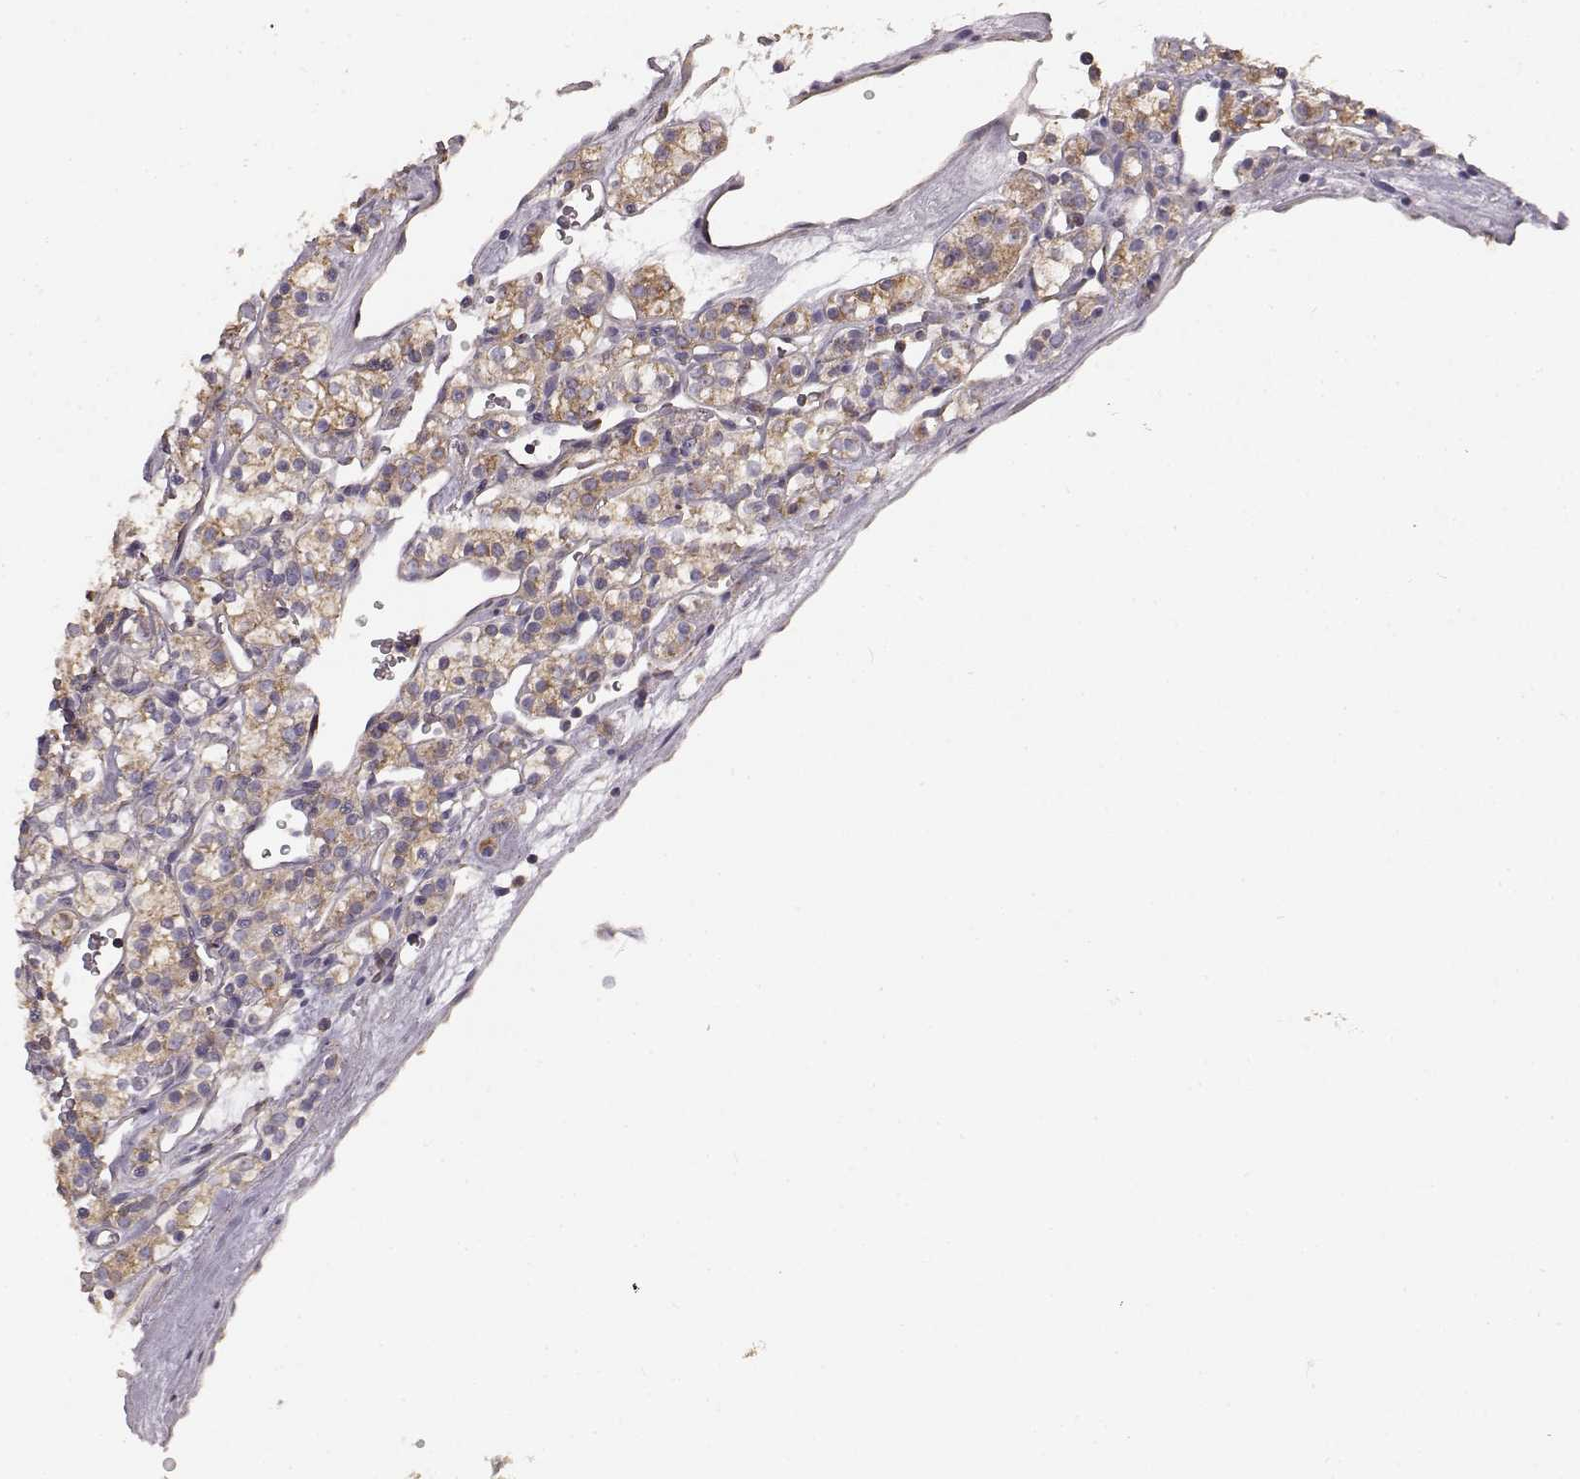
{"staining": {"intensity": "weak", "quantity": "<25%", "location": "cytoplasmic/membranous"}, "tissue": "renal cancer", "cell_type": "Tumor cells", "image_type": "cancer", "snomed": [{"axis": "morphology", "description": "Adenocarcinoma, NOS"}, {"axis": "topography", "description": "Kidney"}], "caption": "High magnification brightfield microscopy of renal adenocarcinoma stained with DAB (brown) and counterstained with hematoxylin (blue): tumor cells show no significant positivity. (Stains: DAB (3,3'-diaminobenzidine) immunohistochemistry (IHC) with hematoxylin counter stain, Microscopy: brightfield microscopy at high magnification).", "gene": "ERBB3", "patient": {"sex": "male", "age": 77}}